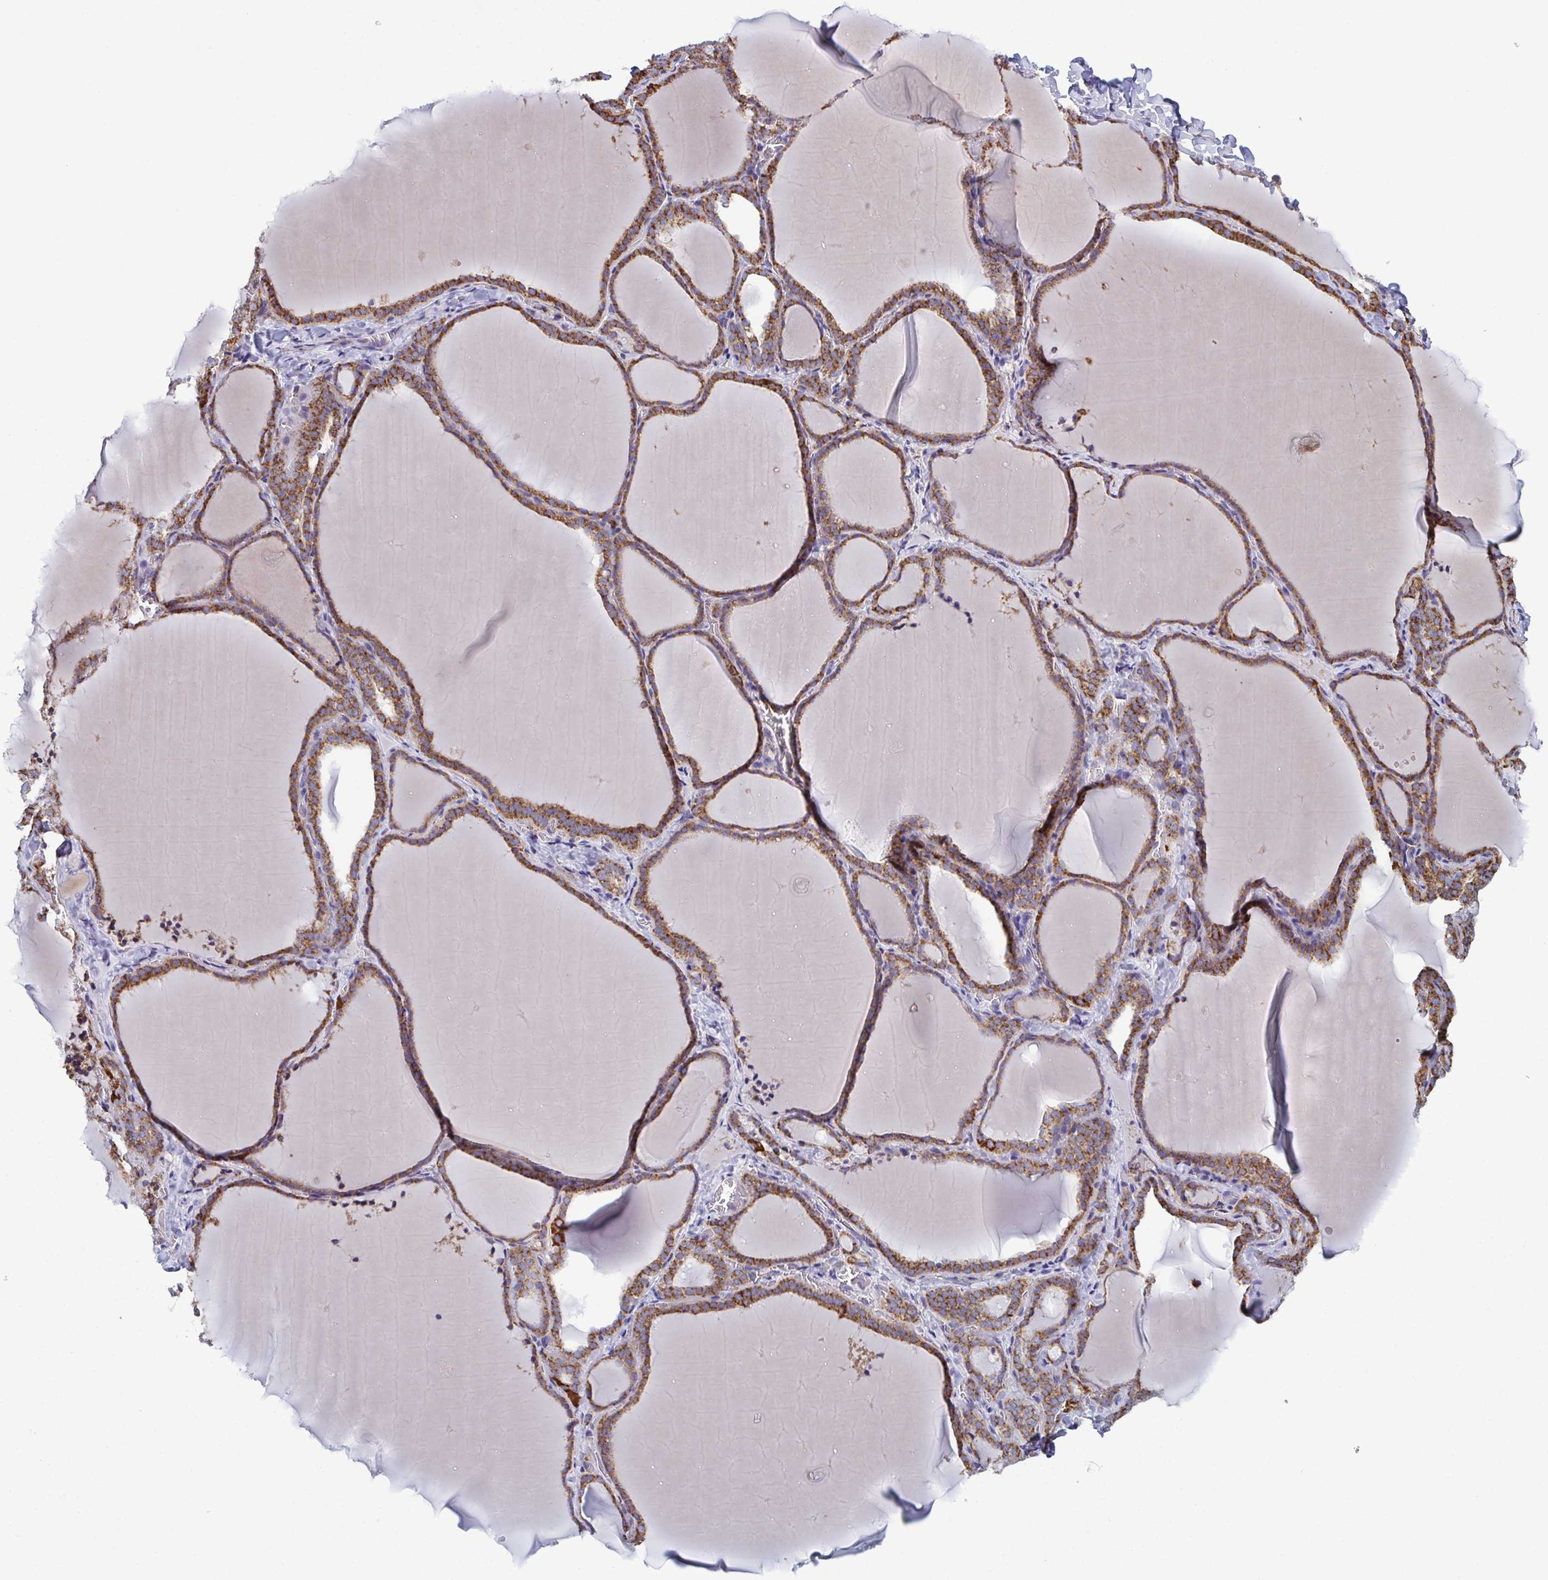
{"staining": {"intensity": "strong", "quantity": ">75%", "location": "cytoplasmic/membranous"}, "tissue": "thyroid gland", "cell_type": "Glandular cells", "image_type": "normal", "snomed": [{"axis": "morphology", "description": "Normal tissue, NOS"}, {"axis": "topography", "description": "Thyroid gland"}], "caption": "Strong cytoplasmic/membranous positivity is identified in approximately >75% of glandular cells in benign thyroid gland.", "gene": "CSDE1", "patient": {"sex": "female", "age": 22}}